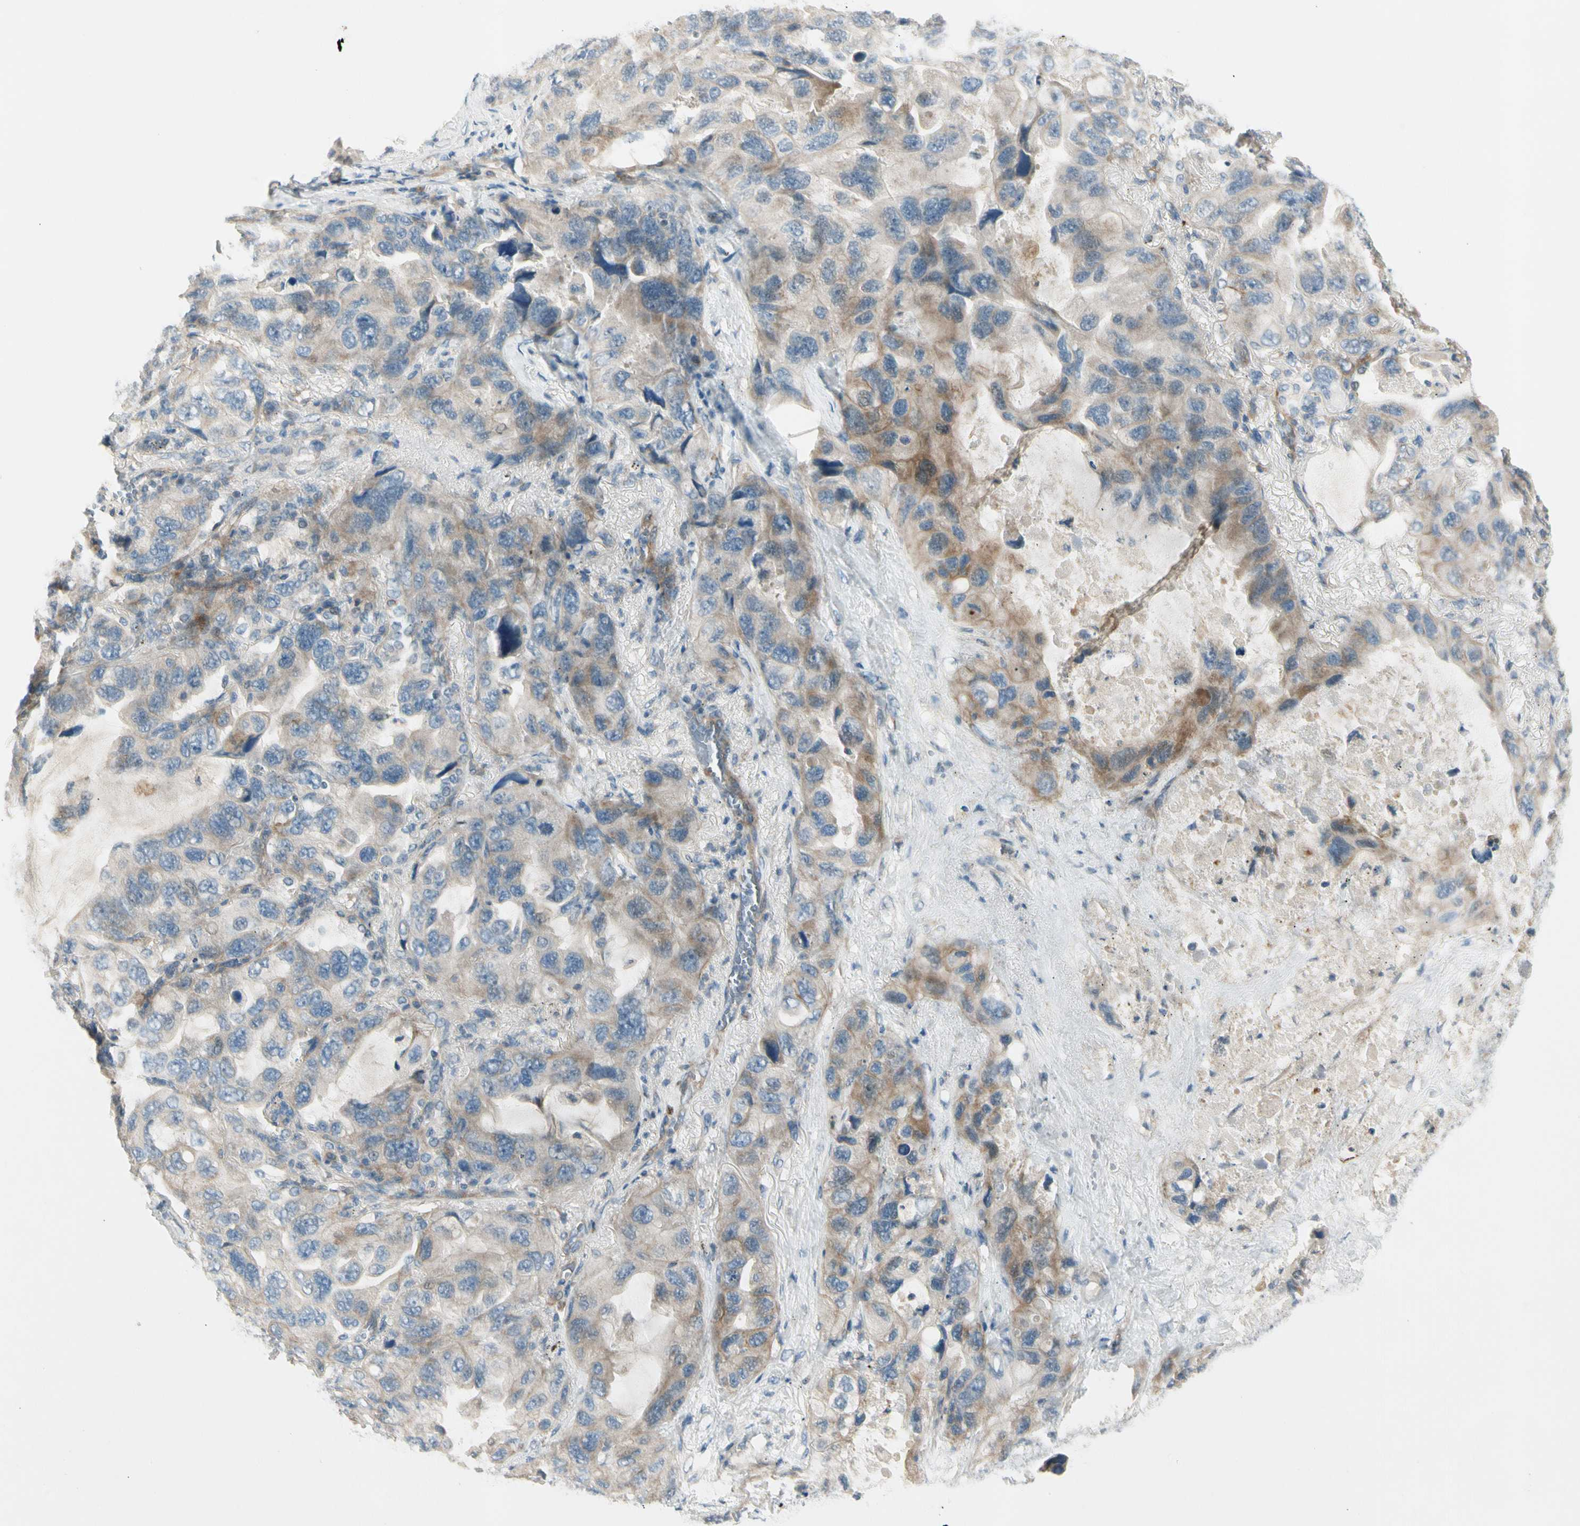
{"staining": {"intensity": "moderate", "quantity": "25%-75%", "location": "cytoplasmic/membranous"}, "tissue": "lung cancer", "cell_type": "Tumor cells", "image_type": "cancer", "snomed": [{"axis": "morphology", "description": "Squamous cell carcinoma, NOS"}, {"axis": "topography", "description": "Lung"}], "caption": "Protein staining exhibits moderate cytoplasmic/membranous expression in approximately 25%-75% of tumor cells in squamous cell carcinoma (lung). The protein of interest is stained brown, and the nuclei are stained in blue (DAB IHC with brightfield microscopy, high magnification).", "gene": "ADGRA3", "patient": {"sex": "female", "age": 73}}